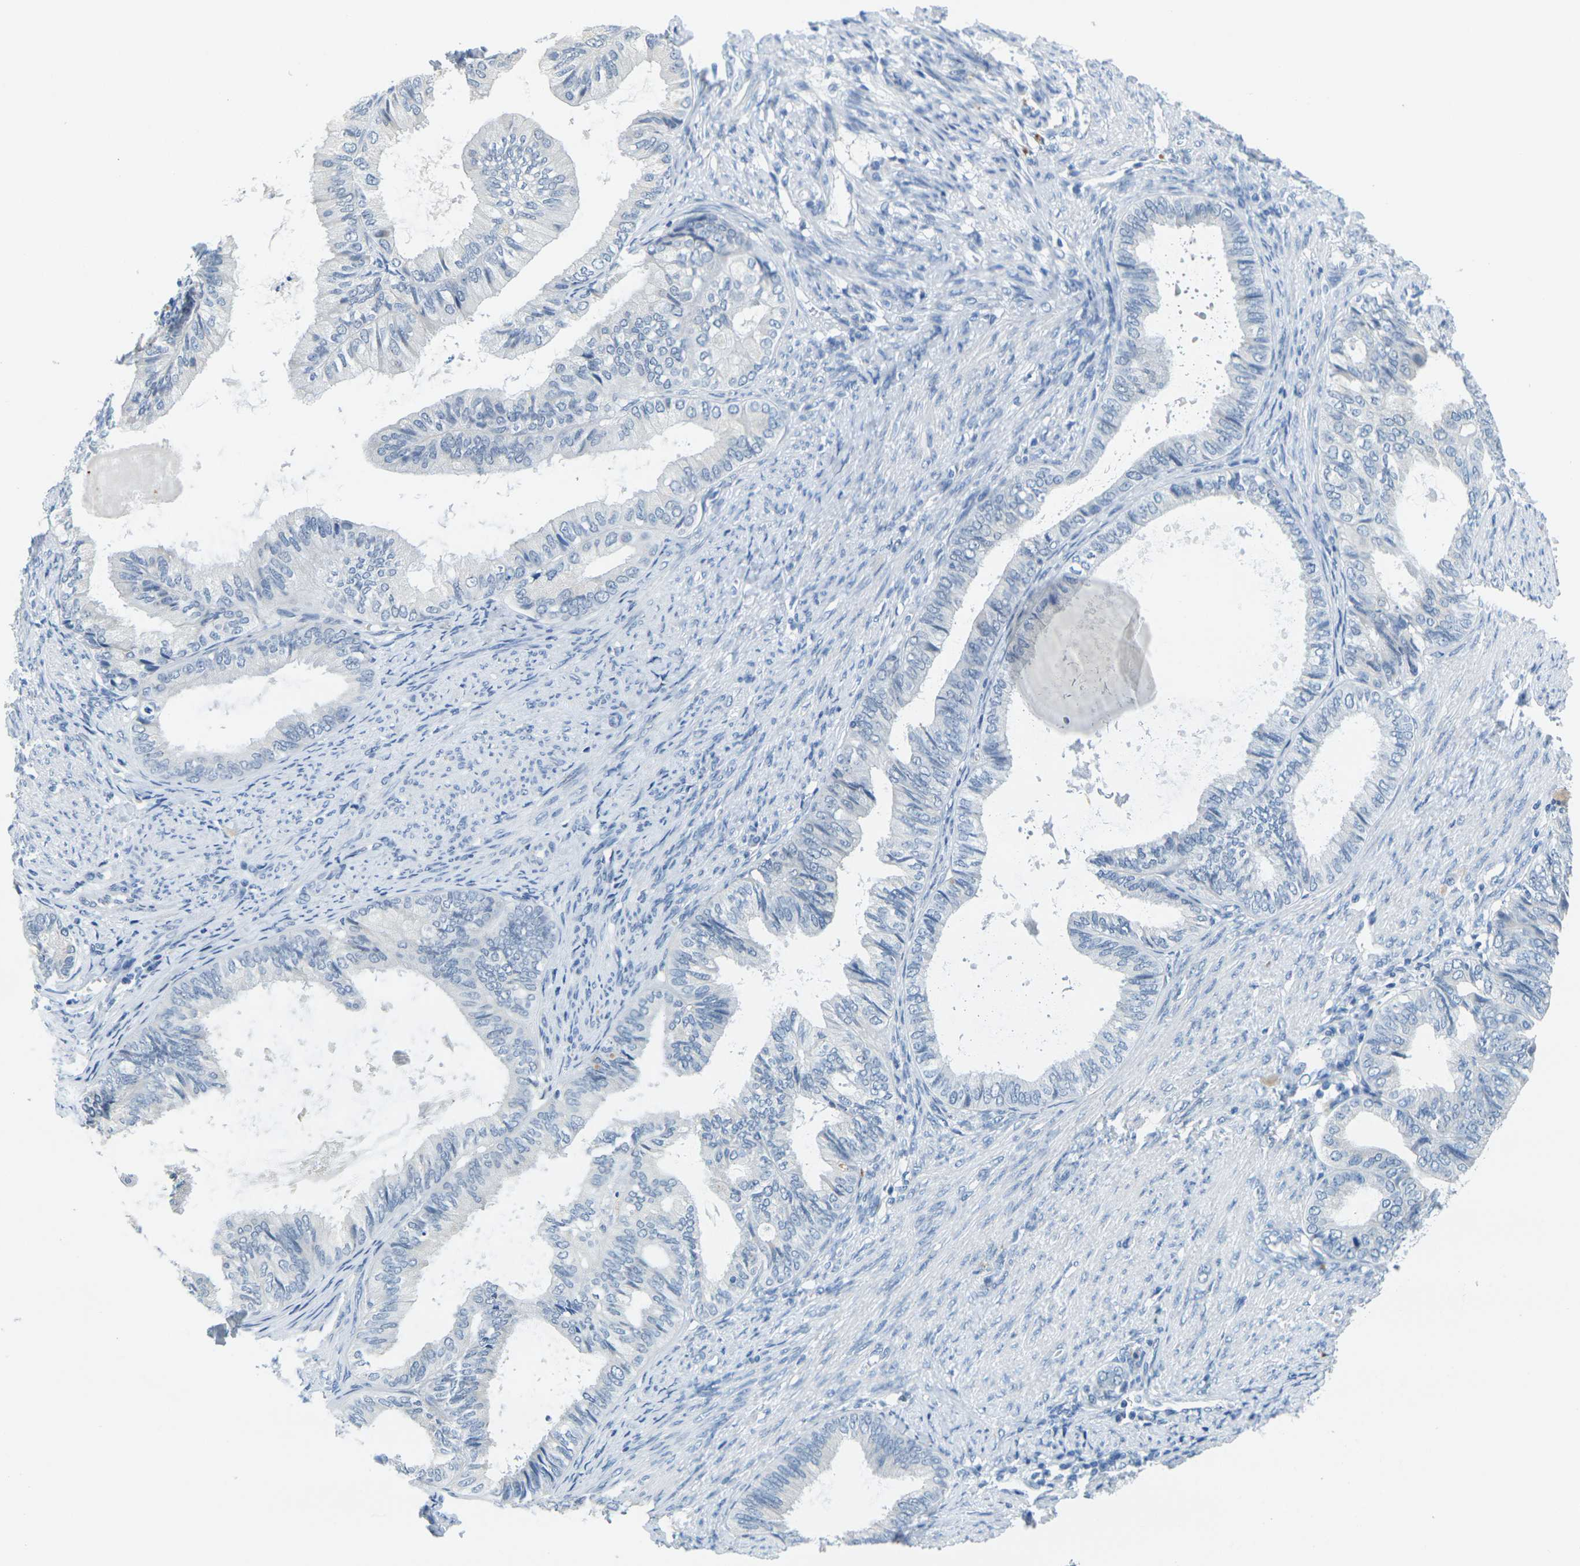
{"staining": {"intensity": "negative", "quantity": "none", "location": "none"}, "tissue": "endometrial cancer", "cell_type": "Tumor cells", "image_type": "cancer", "snomed": [{"axis": "morphology", "description": "Adenocarcinoma, NOS"}, {"axis": "topography", "description": "Endometrium"}], "caption": "A high-resolution micrograph shows IHC staining of endometrial cancer, which exhibits no significant staining in tumor cells.", "gene": "GPR15", "patient": {"sex": "female", "age": 86}}